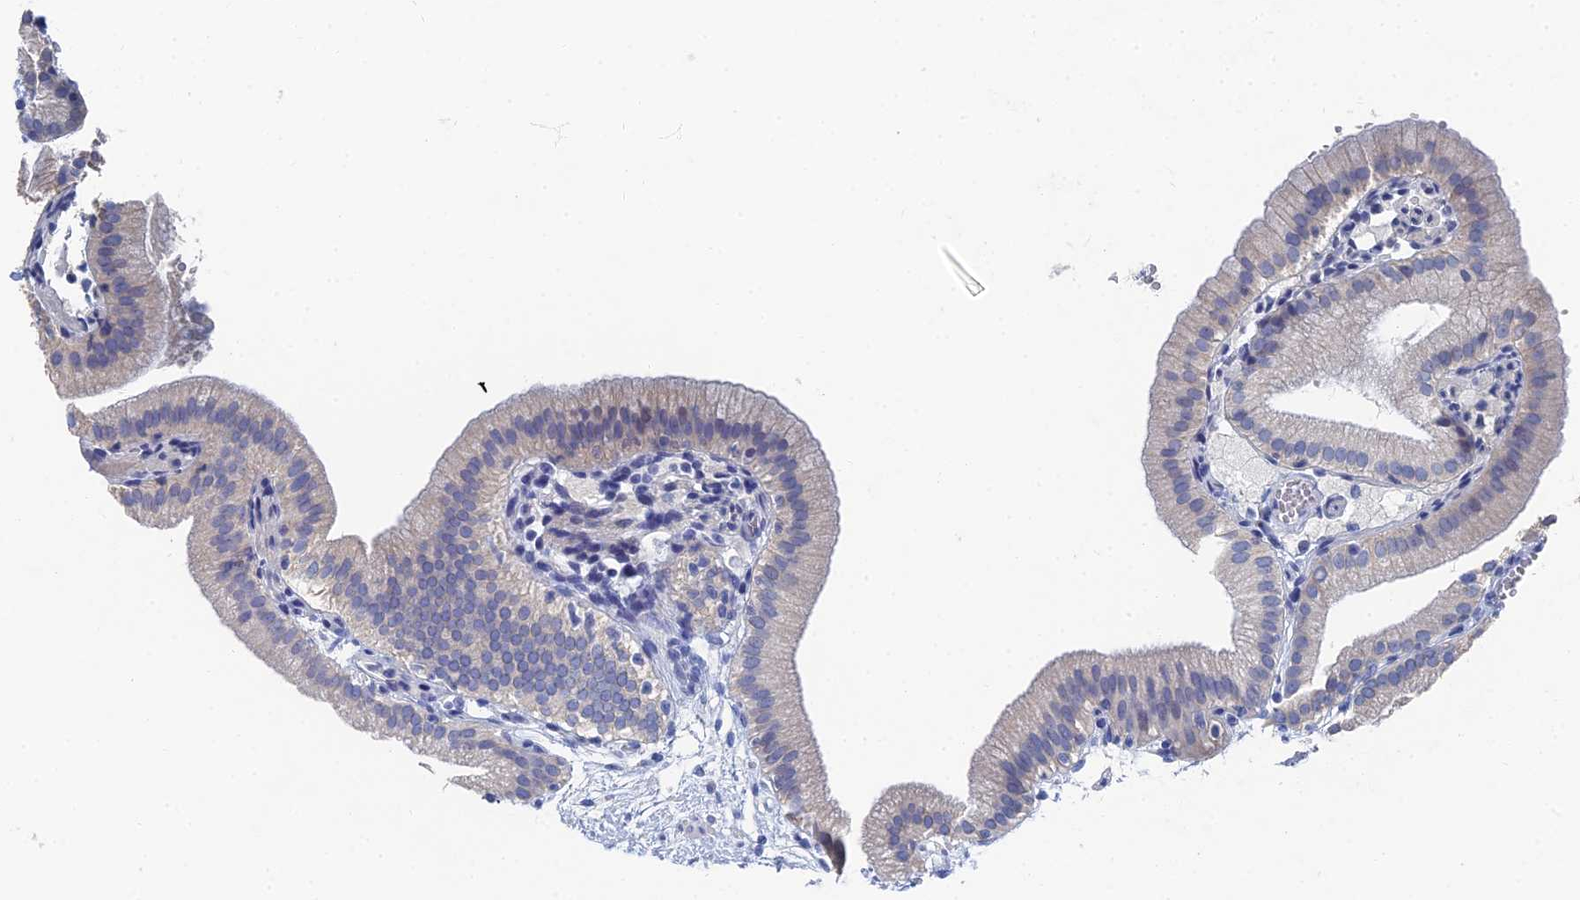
{"staining": {"intensity": "weak", "quantity": "<25%", "location": "cytoplasmic/membranous,nuclear"}, "tissue": "gallbladder", "cell_type": "Glandular cells", "image_type": "normal", "snomed": [{"axis": "morphology", "description": "Normal tissue, NOS"}, {"axis": "topography", "description": "Gallbladder"}], "caption": "IHC micrograph of benign gallbladder: gallbladder stained with DAB (3,3'-diaminobenzidine) reveals no significant protein expression in glandular cells. Nuclei are stained in blue.", "gene": "GFAP", "patient": {"sex": "male", "age": 55}}